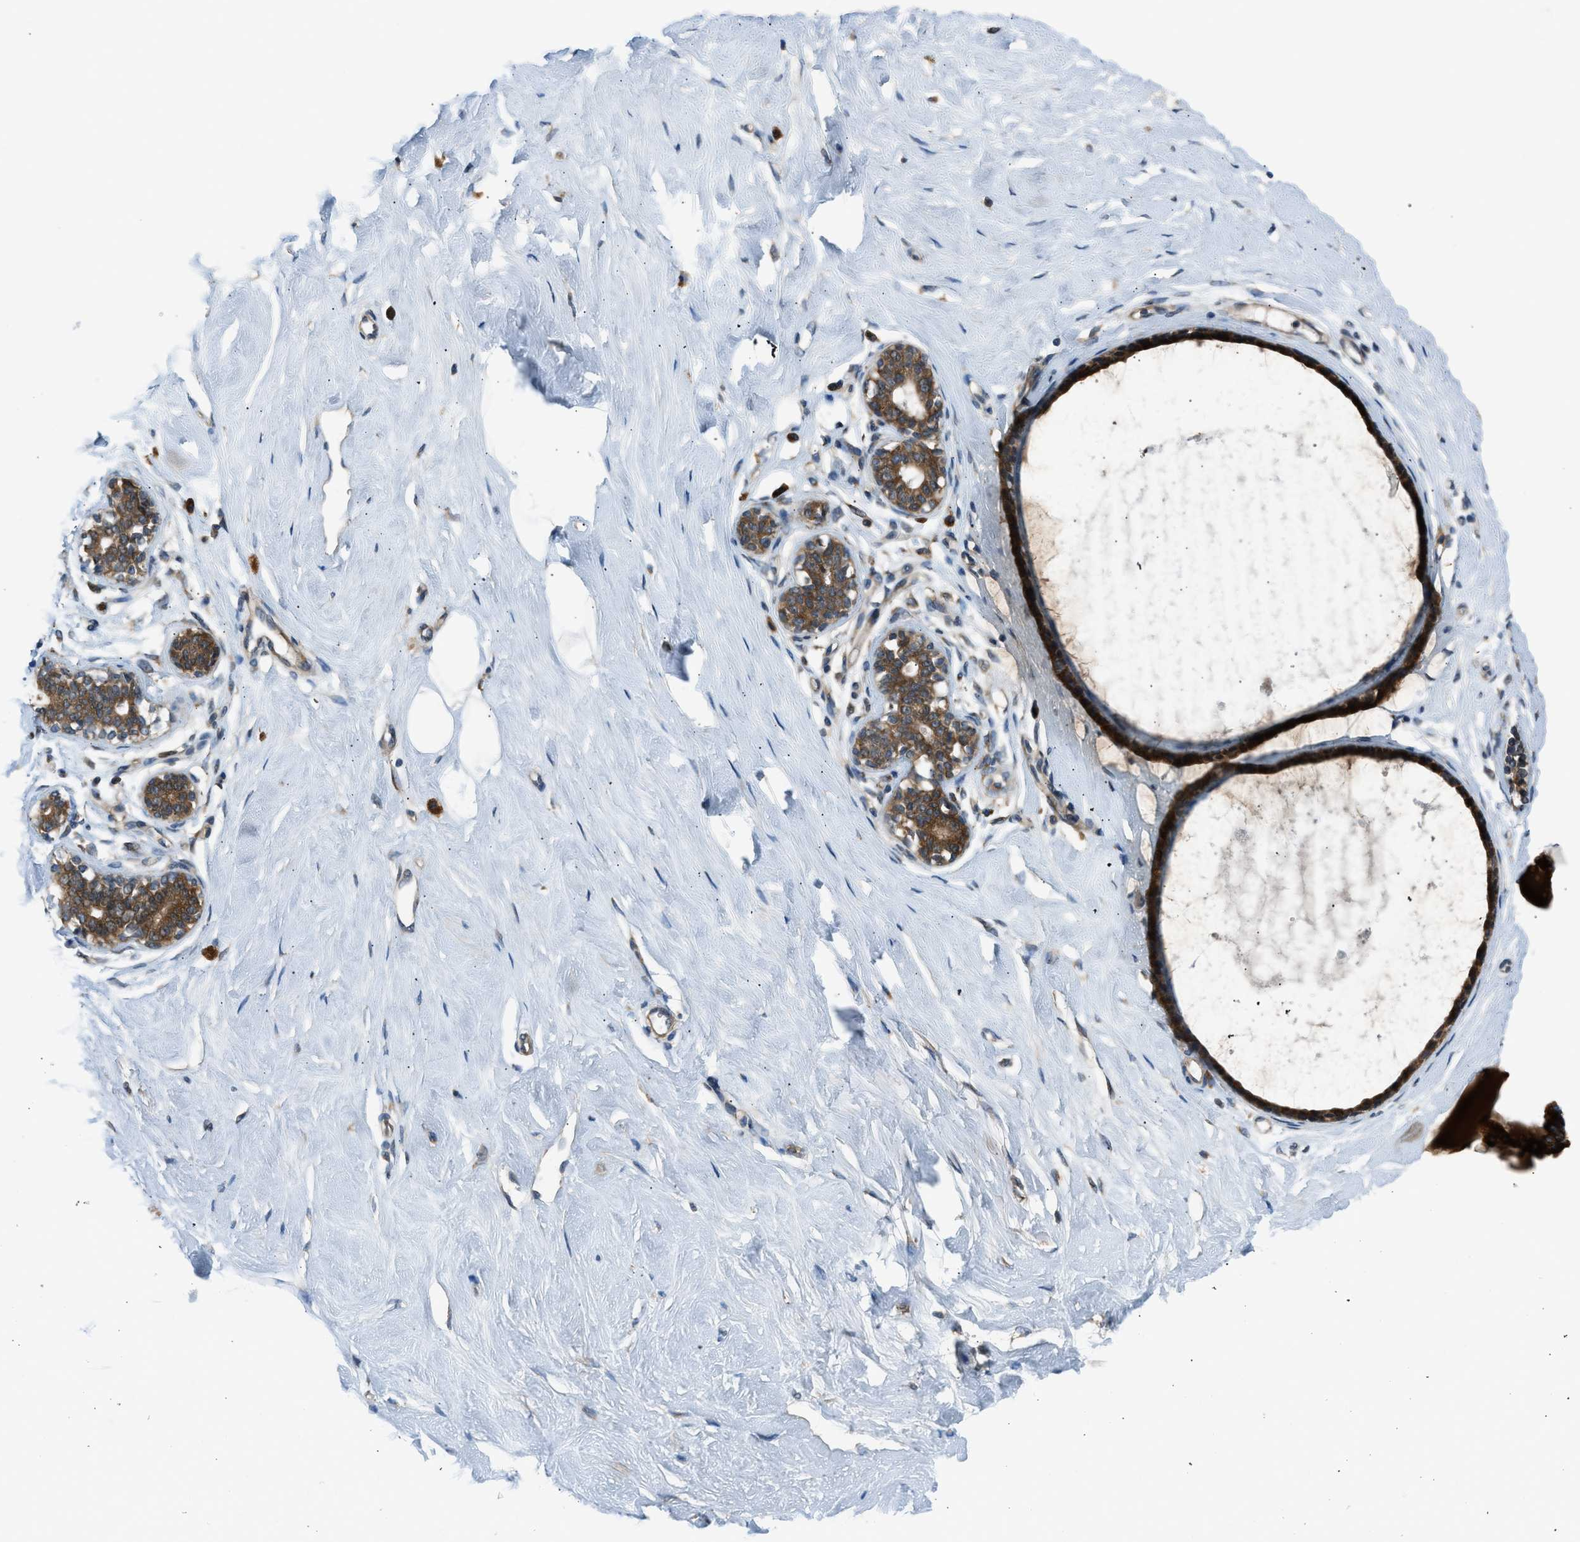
{"staining": {"intensity": "weak", "quantity": ">75%", "location": "cytoplasmic/membranous"}, "tissue": "breast", "cell_type": "Adipocytes", "image_type": "normal", "snomed": [{"axis": "morphology", "description": "Normal tissue, NOS"}, {"axis": "topography", "description": "Breast"}], "caption": "Protein staining exhibits weak cytoplasmic/membranous positivity in approximately >75% of adipocytes in normal breast. (DAB (3,3'-diaminobenzidine) = brown stain, brightfield microscopy at high magnification).", "gene": "EDARADD", "patient": {"sex": "female", "age": 23}}